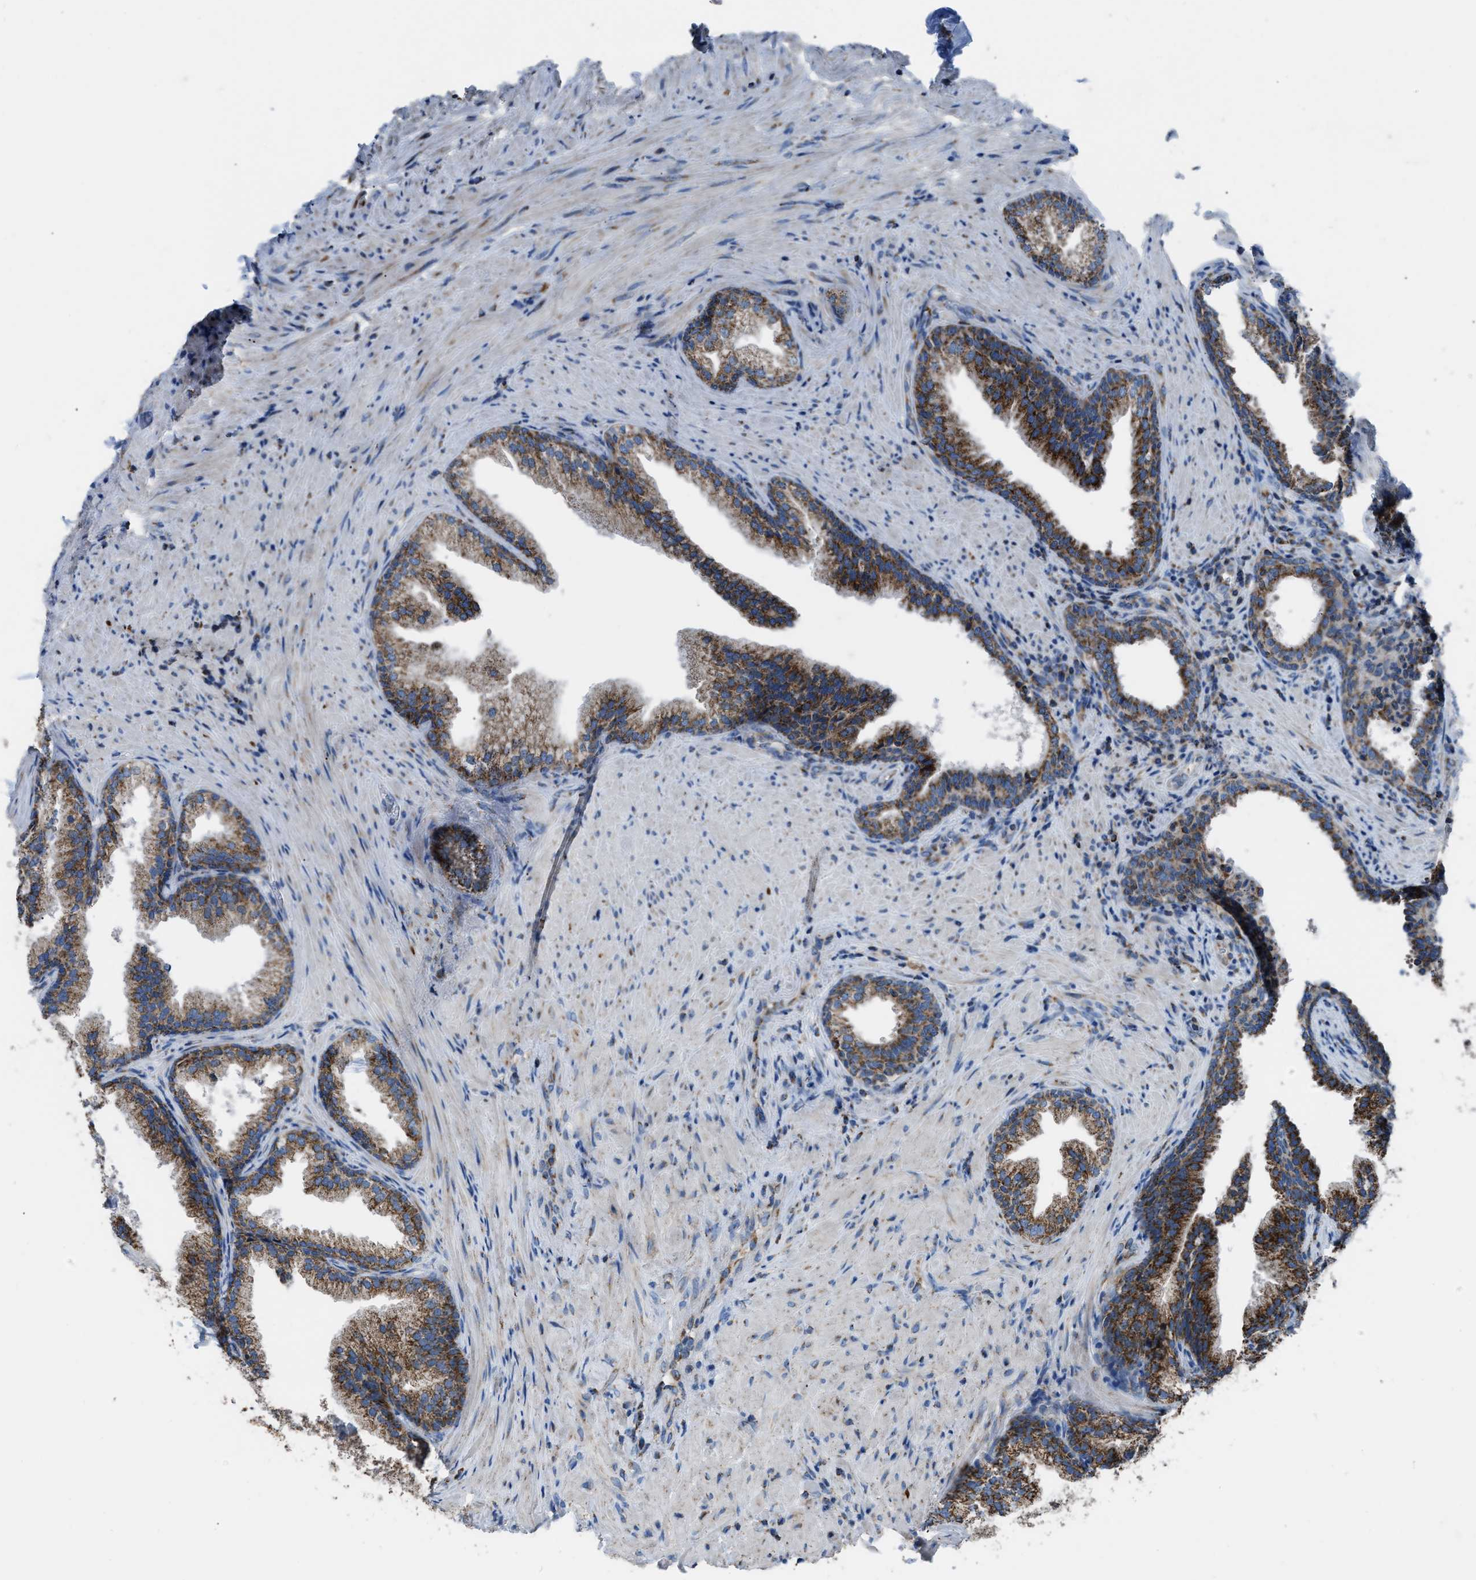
{"staining": {"intensity": "strong", "quantity": ">75%", "location": "cytoplasmic/membranous"}, "tissue": "prostate", "cell_type": "Glandular cells", "image_type": "normal", "snomed": [{"axis": "morphology", "description": "Normal tissue, NOS"}, {"axis": "topography", "description": "Prostate"}], "caption": "Immunohistochemical staining of normal prostate shows >75% levels of strong cytoplasmic/membranous protein positivity in approximately >75% of glandular cells. Immunohistochemistry stains the protein in brown and the nuclei are stained blue.", "gene": "ETFB", "patient": {"sex": "male", "age": 76}}